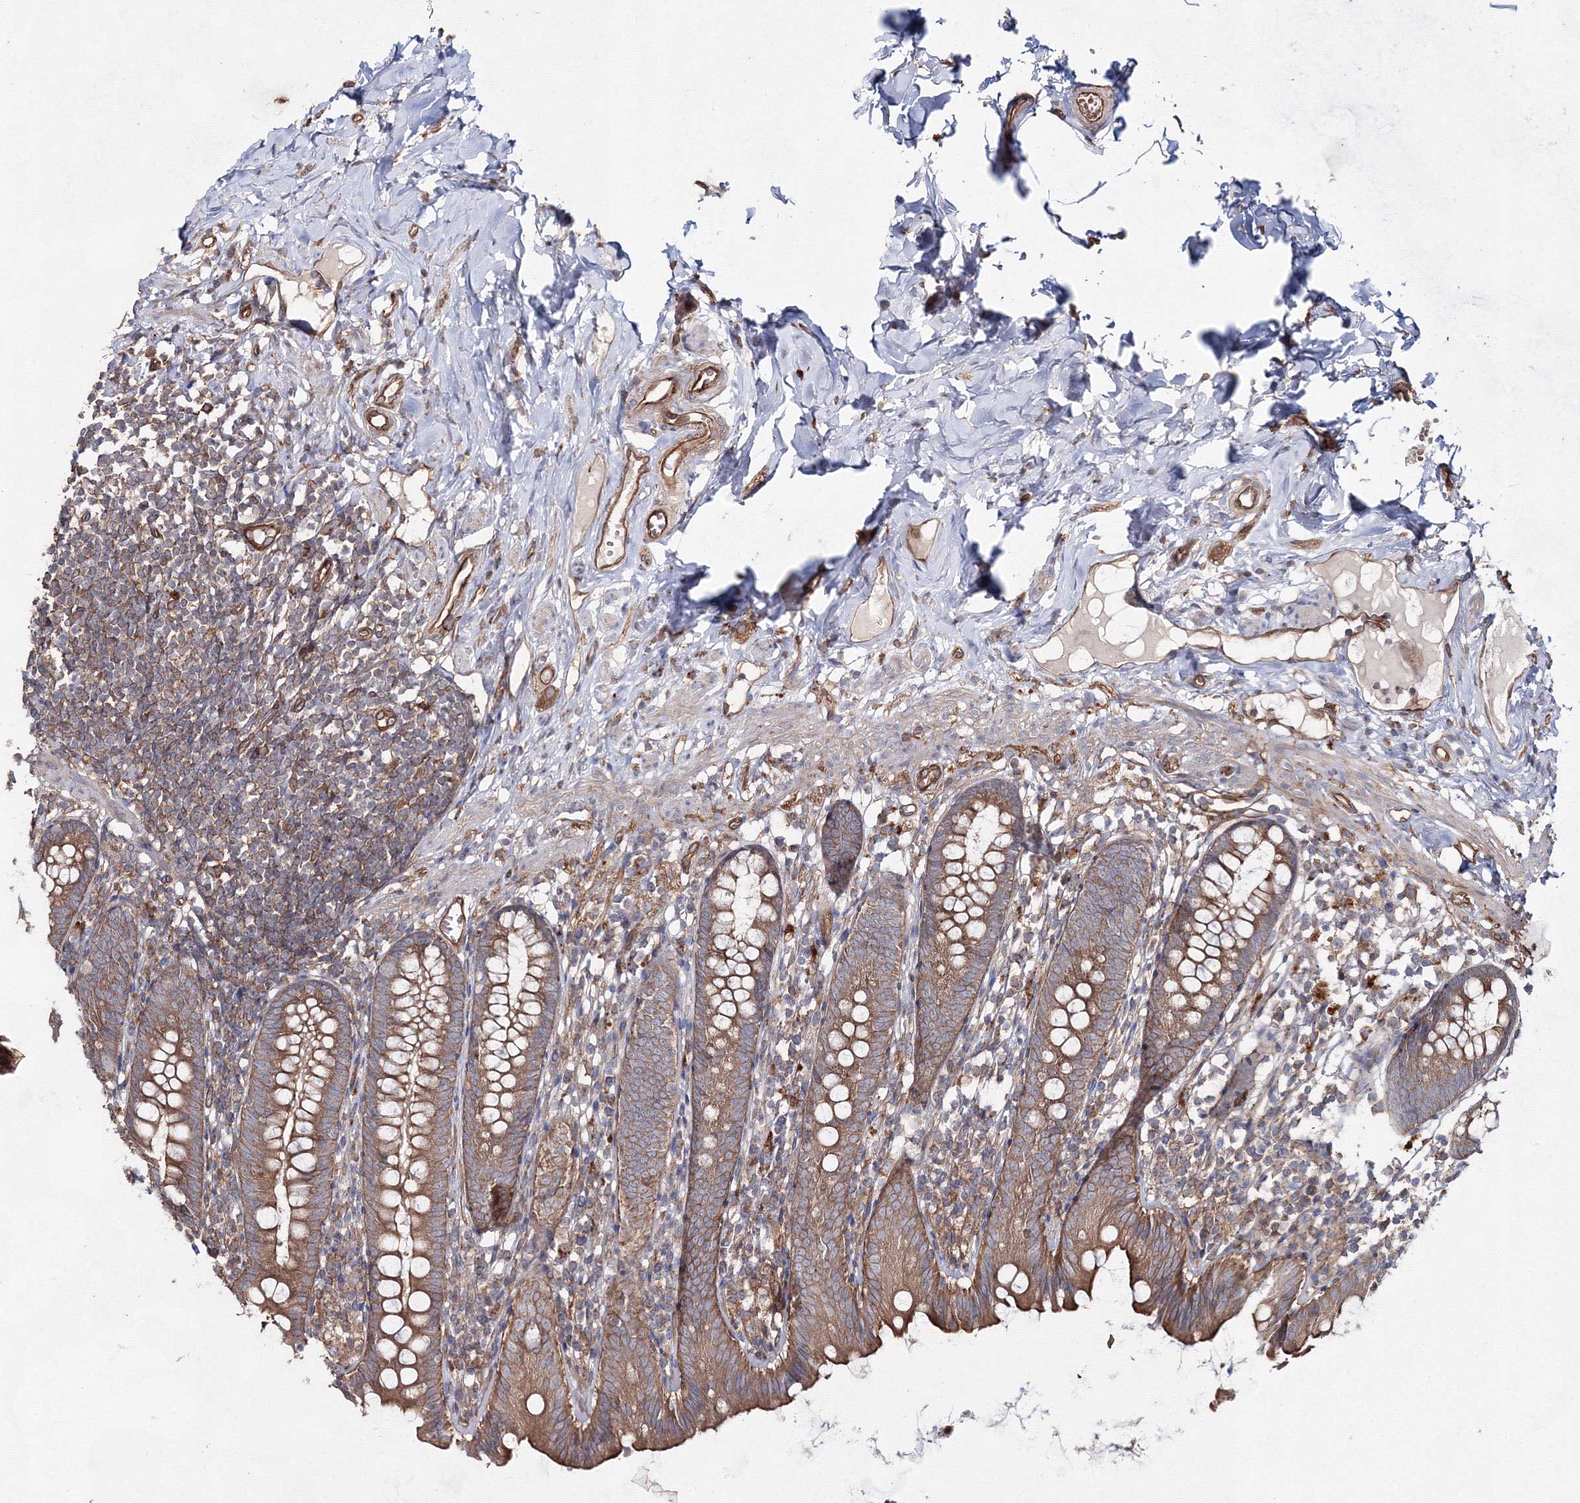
{"staining": {"intensity": "moderate", "quantity": ">75%", "location": "cytoplasmic/membranous"}, "tissue": "appendix", "cell_type": "Glandular cells", "image_type": "normal", "snomed": [{"axis": "morphology", "description": "Normal tissue, NOS"}, {"axis": "topography", "description": "Appendix"}], "caption": "Normal appendix displays moderate cytoplasmic/membranous expression in approximately >75% of glandular cells.", "gene": "EXOC6", "patient": {"sex": "male", "age": 52}}